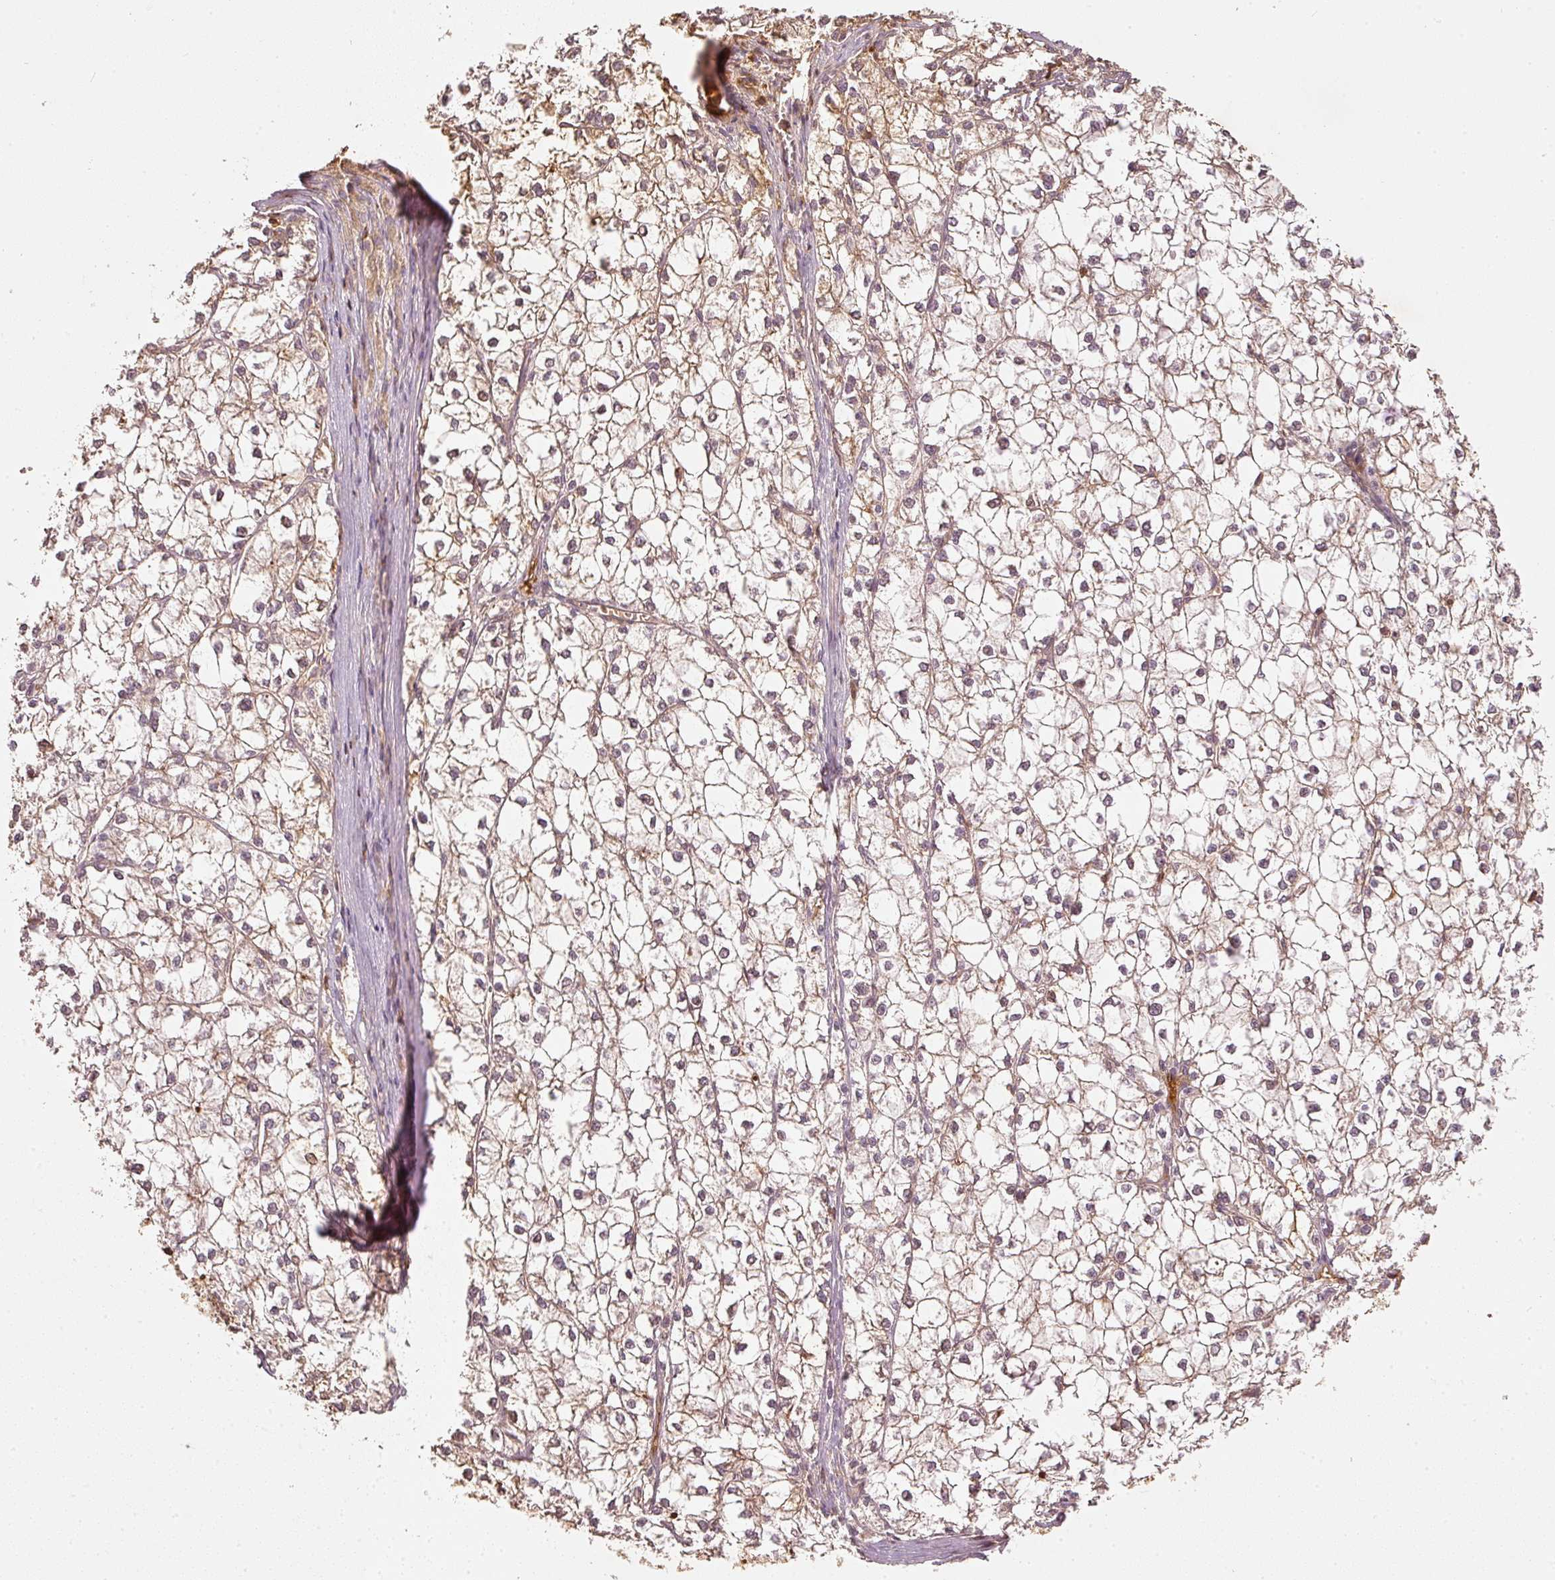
{"staining": {"intensity": "weak", "quantity": ">75%", "location": "cytoplasmic/membranous"}, "tissue": "liver cancer", "cell_type": "Tumor cells", "image_type": "cancer", "snomed": [{"axis": "morphology", "description": "Carcinoma, Hepatocellular, NOS"}, {"axis": "topography", "description": "Liver"}], "caption": "Immunohistochemistry of liver cancer demonstrates low levels of weak cytoplasmic/membranous expression in about >75% of tumor cells.", "gene": "EVL", "patient": {"sex": "female", "age": 43}}